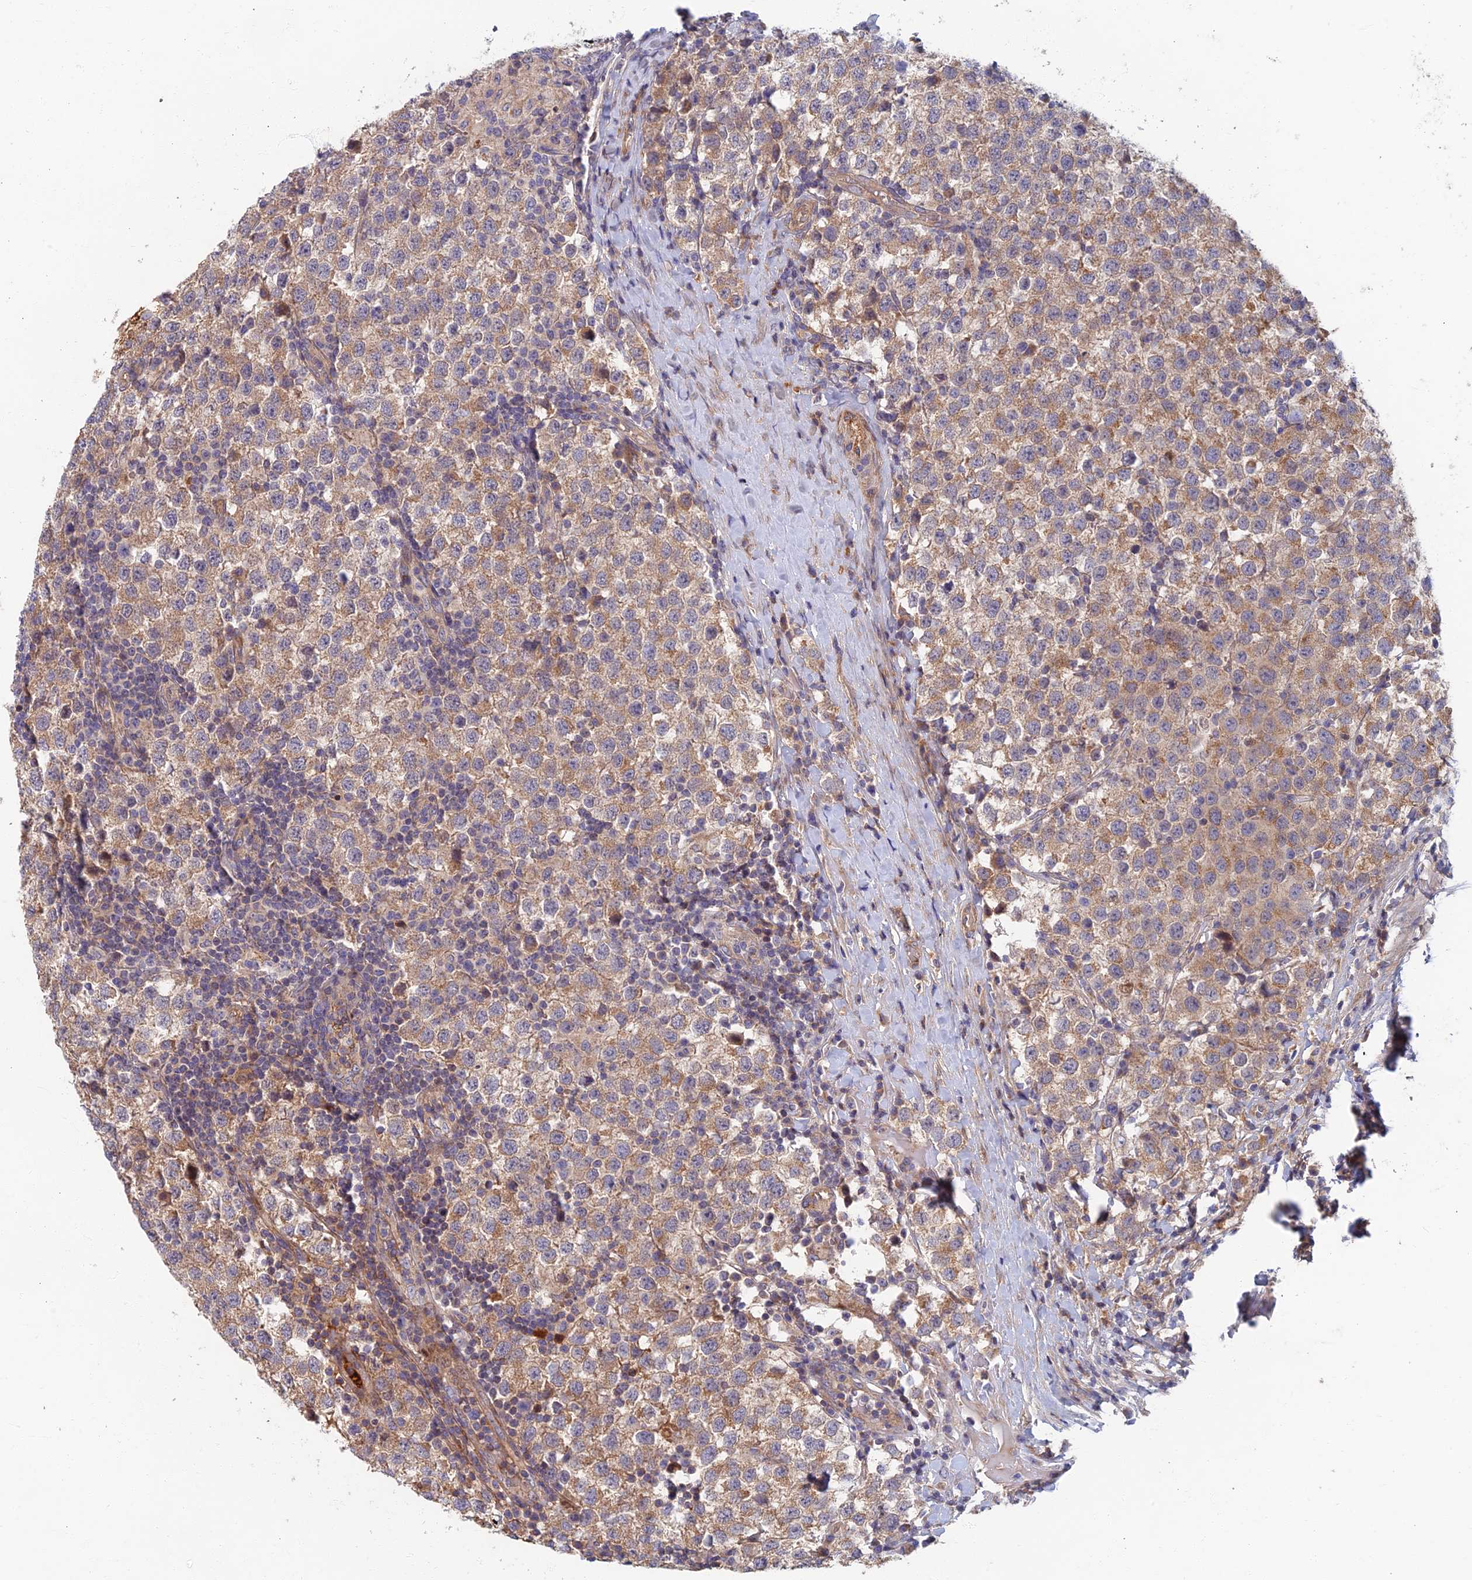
{"staining": {"intensity": "moderate", "quantity": ">75%", "location": "cytoplasmic/membranous"}, "tissue": "testis cancer", "cell_type": "Tumor cells", "image_type": "cancer", "snomed": [{"axis": "morphology", "description": "Seminoma, NOS"}, {"axis": "topography", "description": "Testis"}], "caption": "Protein staining shows moderate cytoplasmic/membranous expression in about >75% of tumor cells in testis seminoma.", "gene": "SOGA1", "patient": {"sex": "male", "age": 34}}